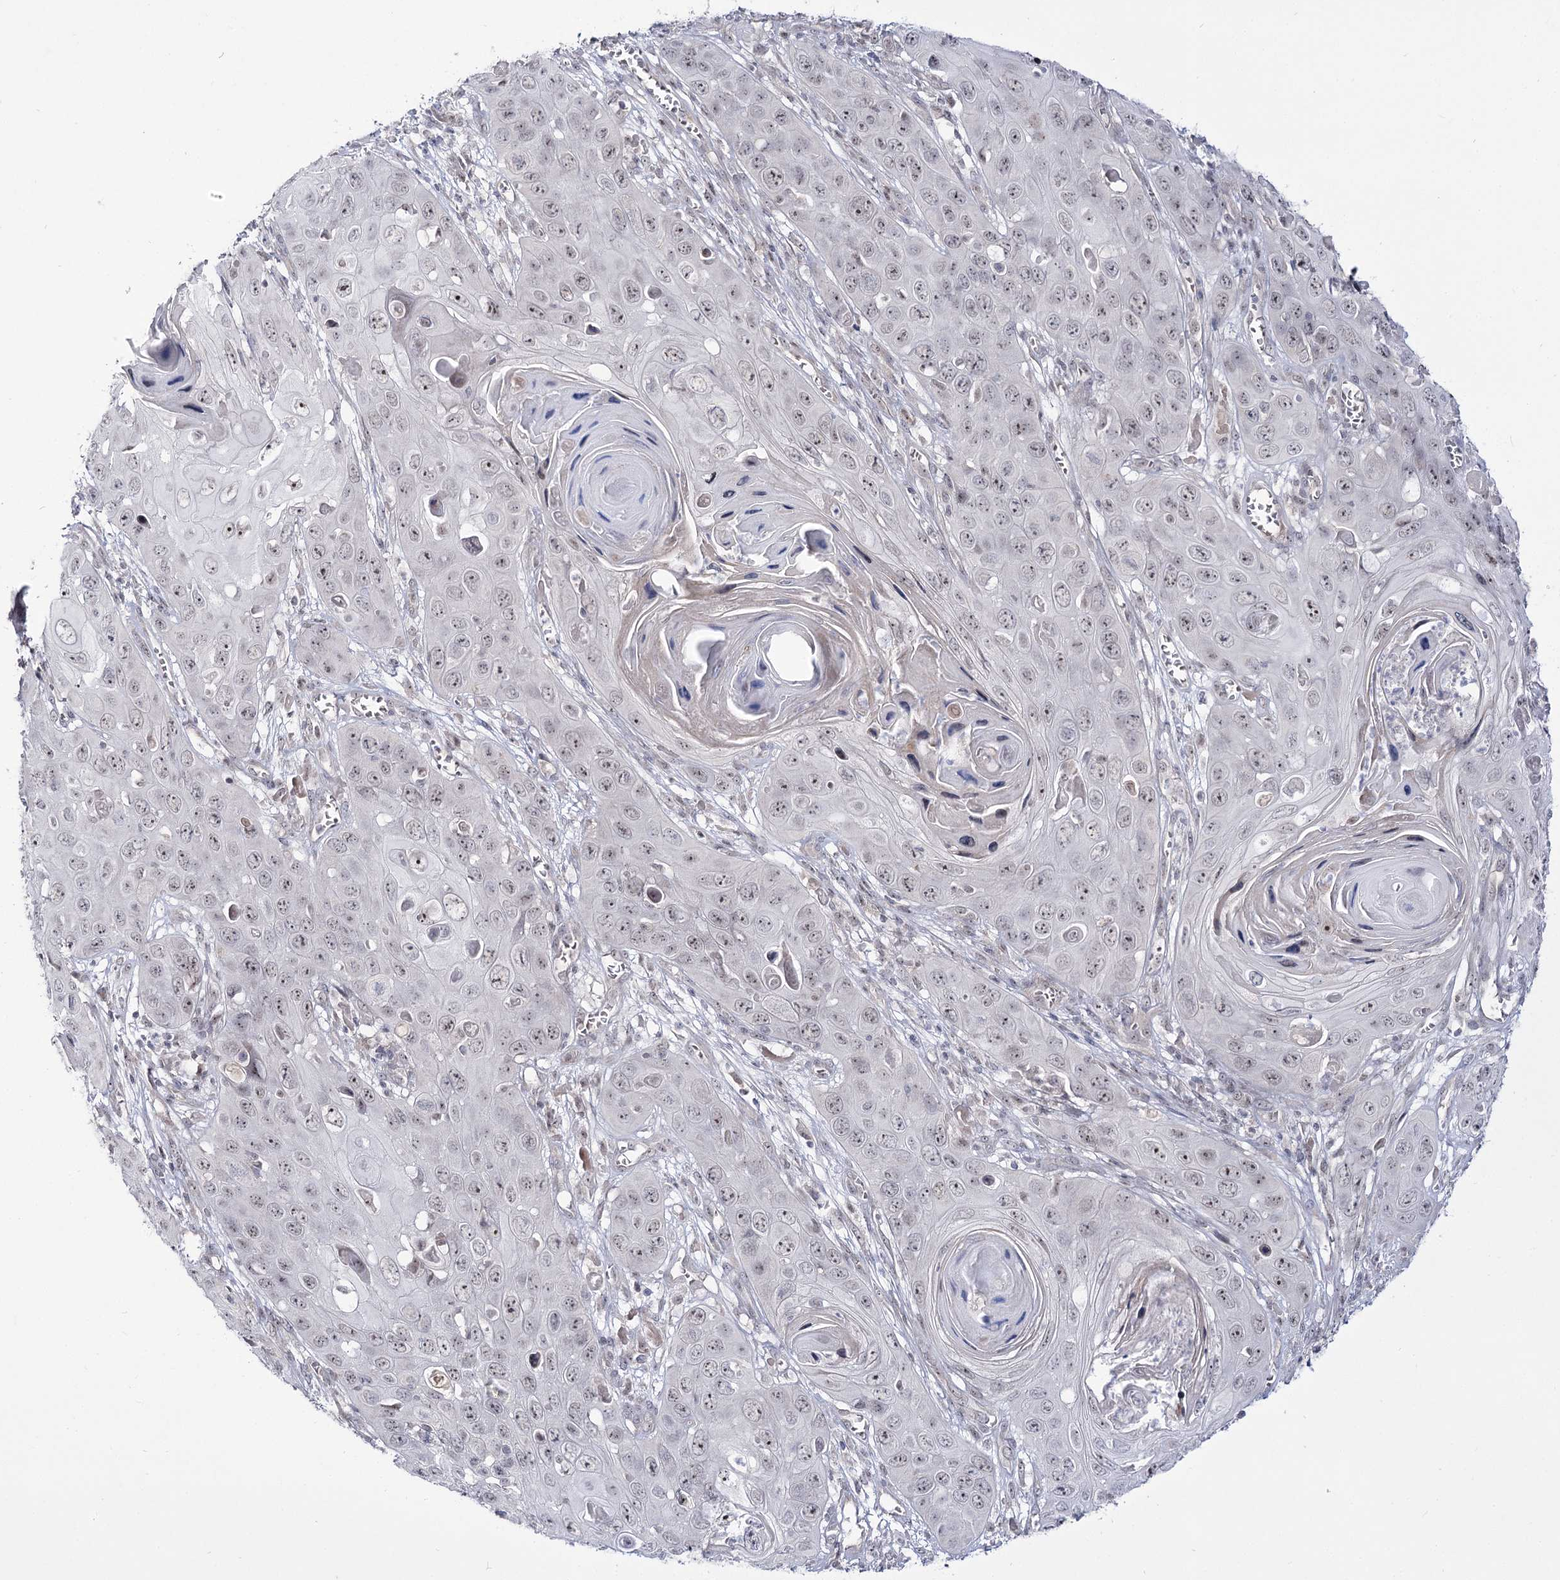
{"staining": {"intensity": "weak", "quantity": ">75%", "location": "nuclear"}, "tissue": "skin cancer", "cell_type": "Tumor cells", "image_type": "cancer", "snomed": [{"axis": "morphology", "description": "Squamous cell carcinoma, NOS"}, {"axis": "topography", "description": "Skin"}], "caption": "Protein staining of skin cancer tissue exhibits weak nuclear expression in about >75% of tumor cells.", "gene": "RRP9", "patient": {"sex": "male", "age": 55}}